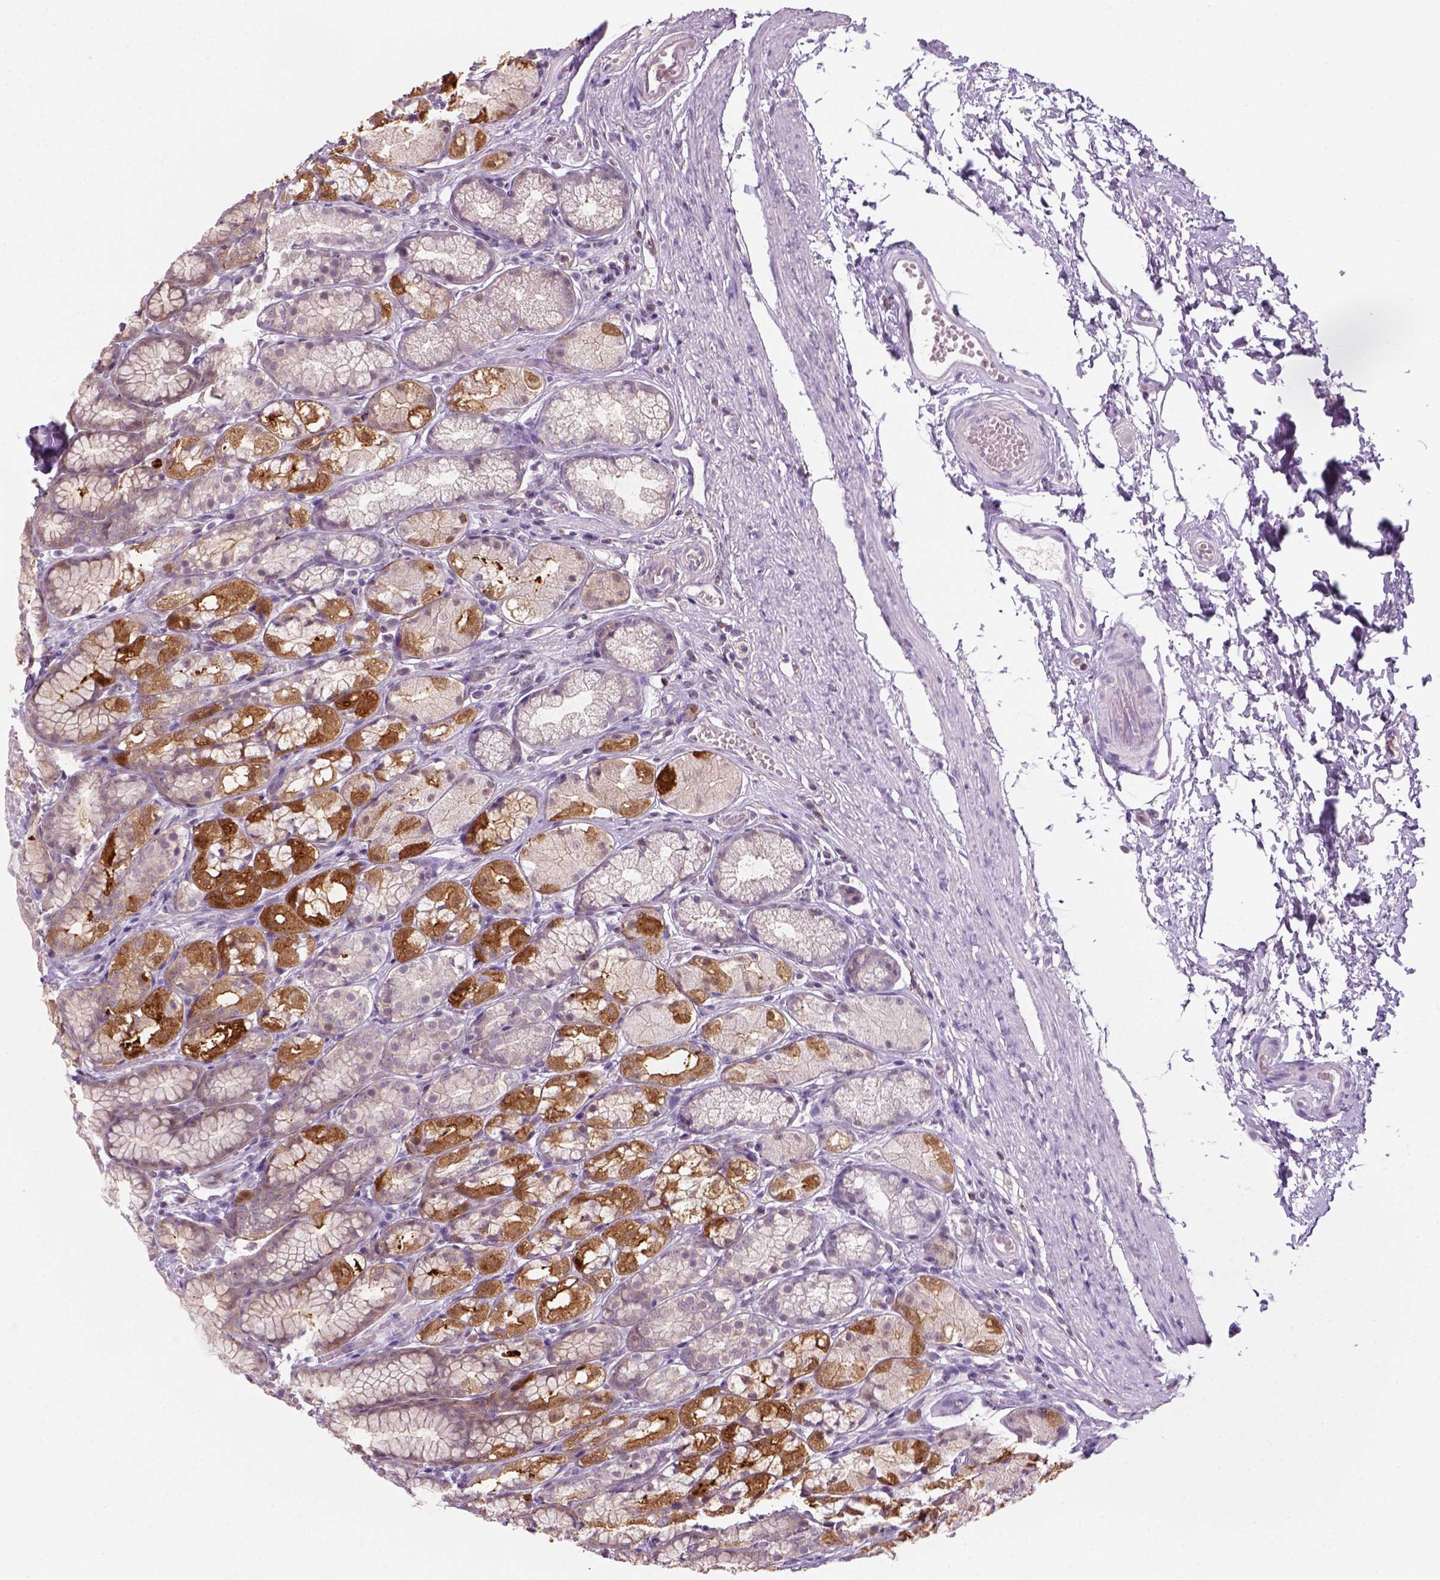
{"staining": {"intensity": "strong", "quantity": "25%-75%", "location": "cytoplasmic/membranous"}, "tissue": "stomach", "cell_type": "Glandular cells", "image_type": "normal", "snomed": [{"axis": "morphology", "description": "Normal tissue, NOS"}, {"axis": "topography", "description": "Stomach"}], "caption": "Protein staining shows strong cytoplasmic/membranous positivity in approximately 25%-75% of glandular cells in benign stomach.", "gene": "GOT1", "patient": {"sex": "male", "age": 70}}